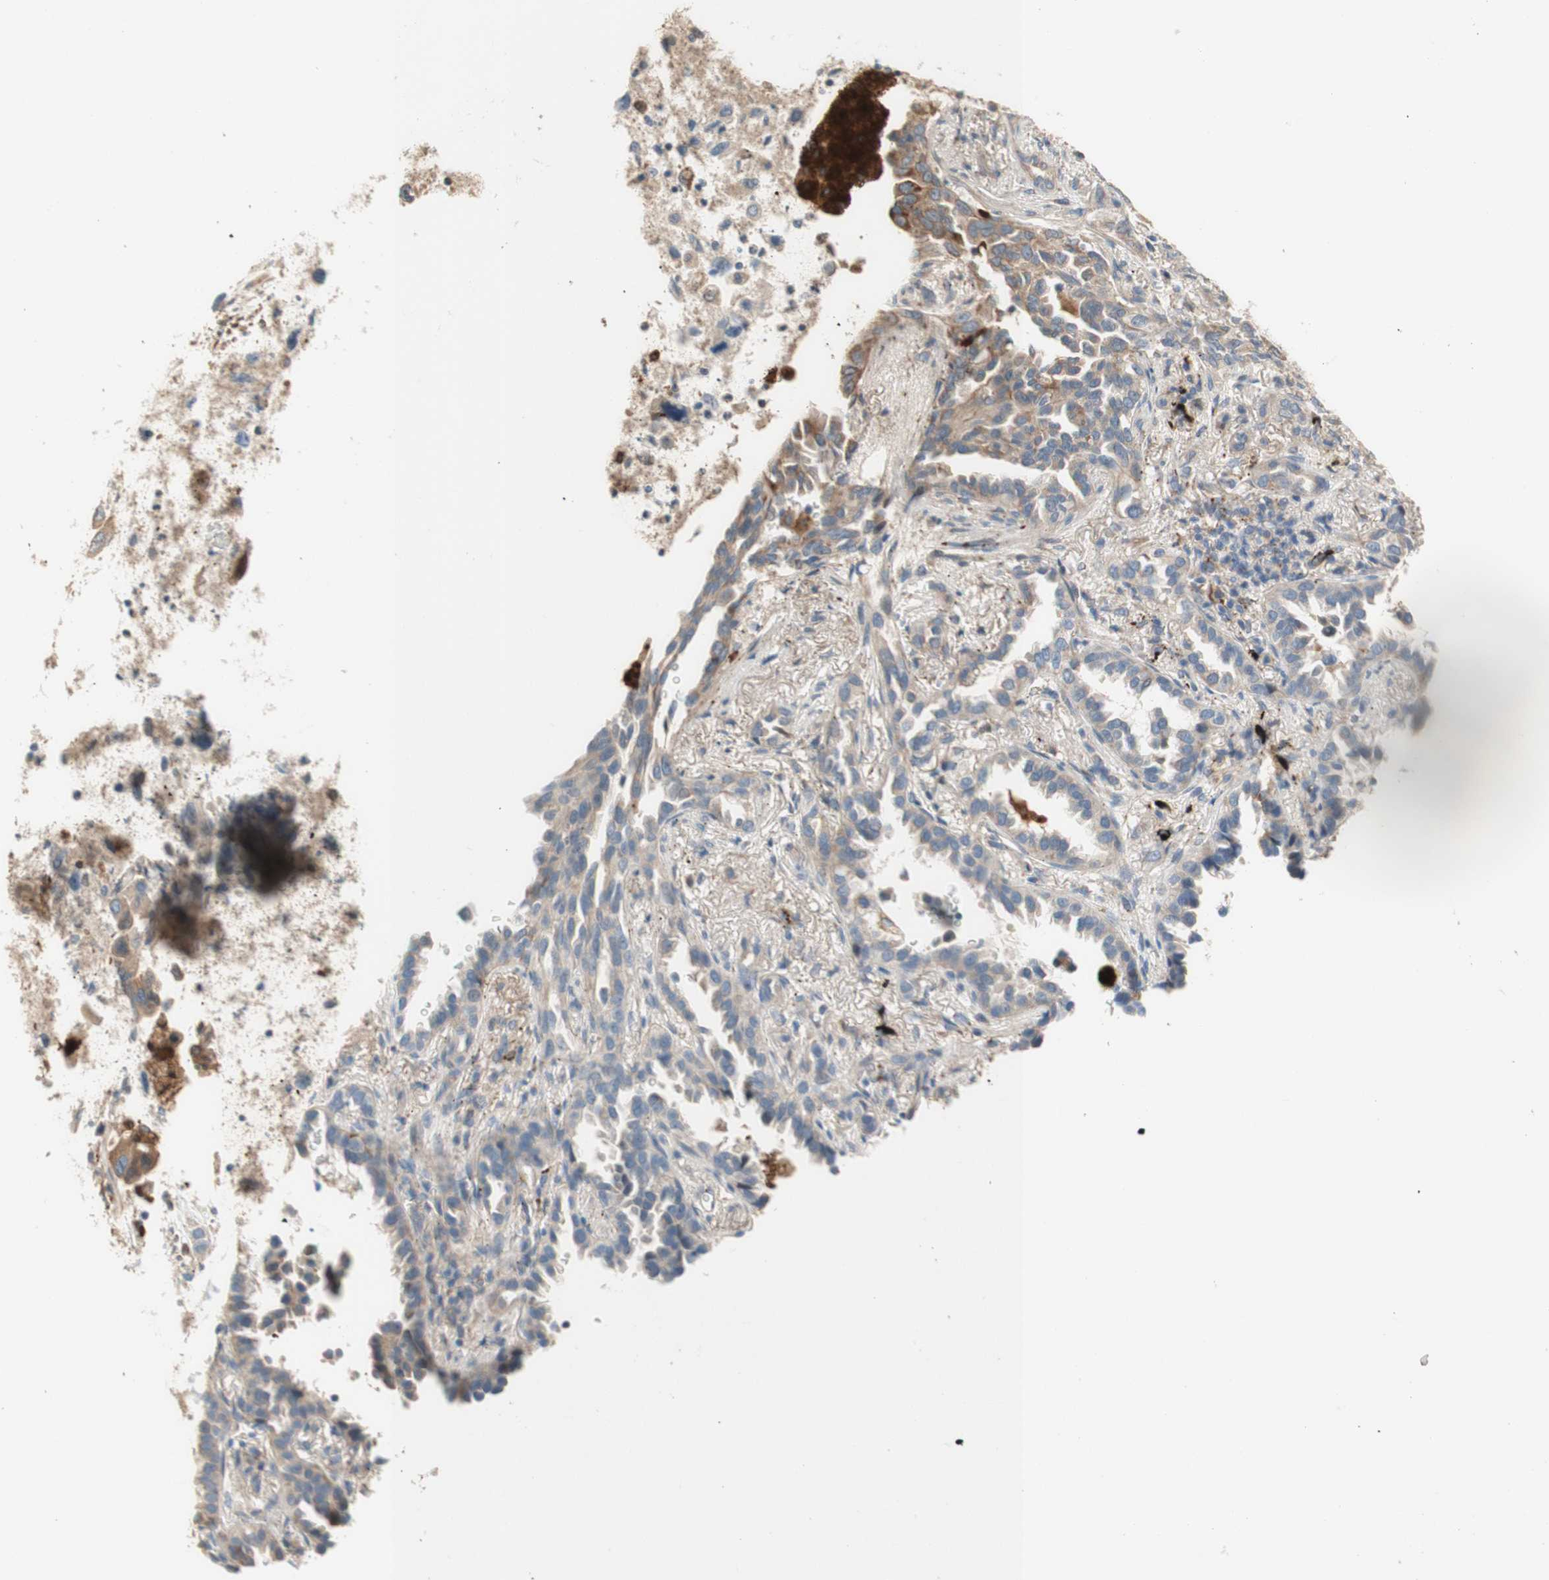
{"staining": {"intensity": "weak", "quantity": ">75%", "location": "cytoplasmic/membranous"}, "tissue": "lung cancer", "cell_type": "Tumor cells", "image_type": "cancer", "snomed": [{"axis": "morphology", "description": "Normal tissue, NOS"}, {"axis": "morphology", "description": "Adenocarcinoma, NOS"}, {"axis": "topography", "description": "Lung"}], "caption": "Immunohistochemistry image of human lung adenocarcinoma stained for a protein (brown), which displays low levels of weak cytoplasmic/membranous staining in approximately >75% of tumor cells.", "gene": "PTPN21", "patient": {"sex": "male", "age": 59}}